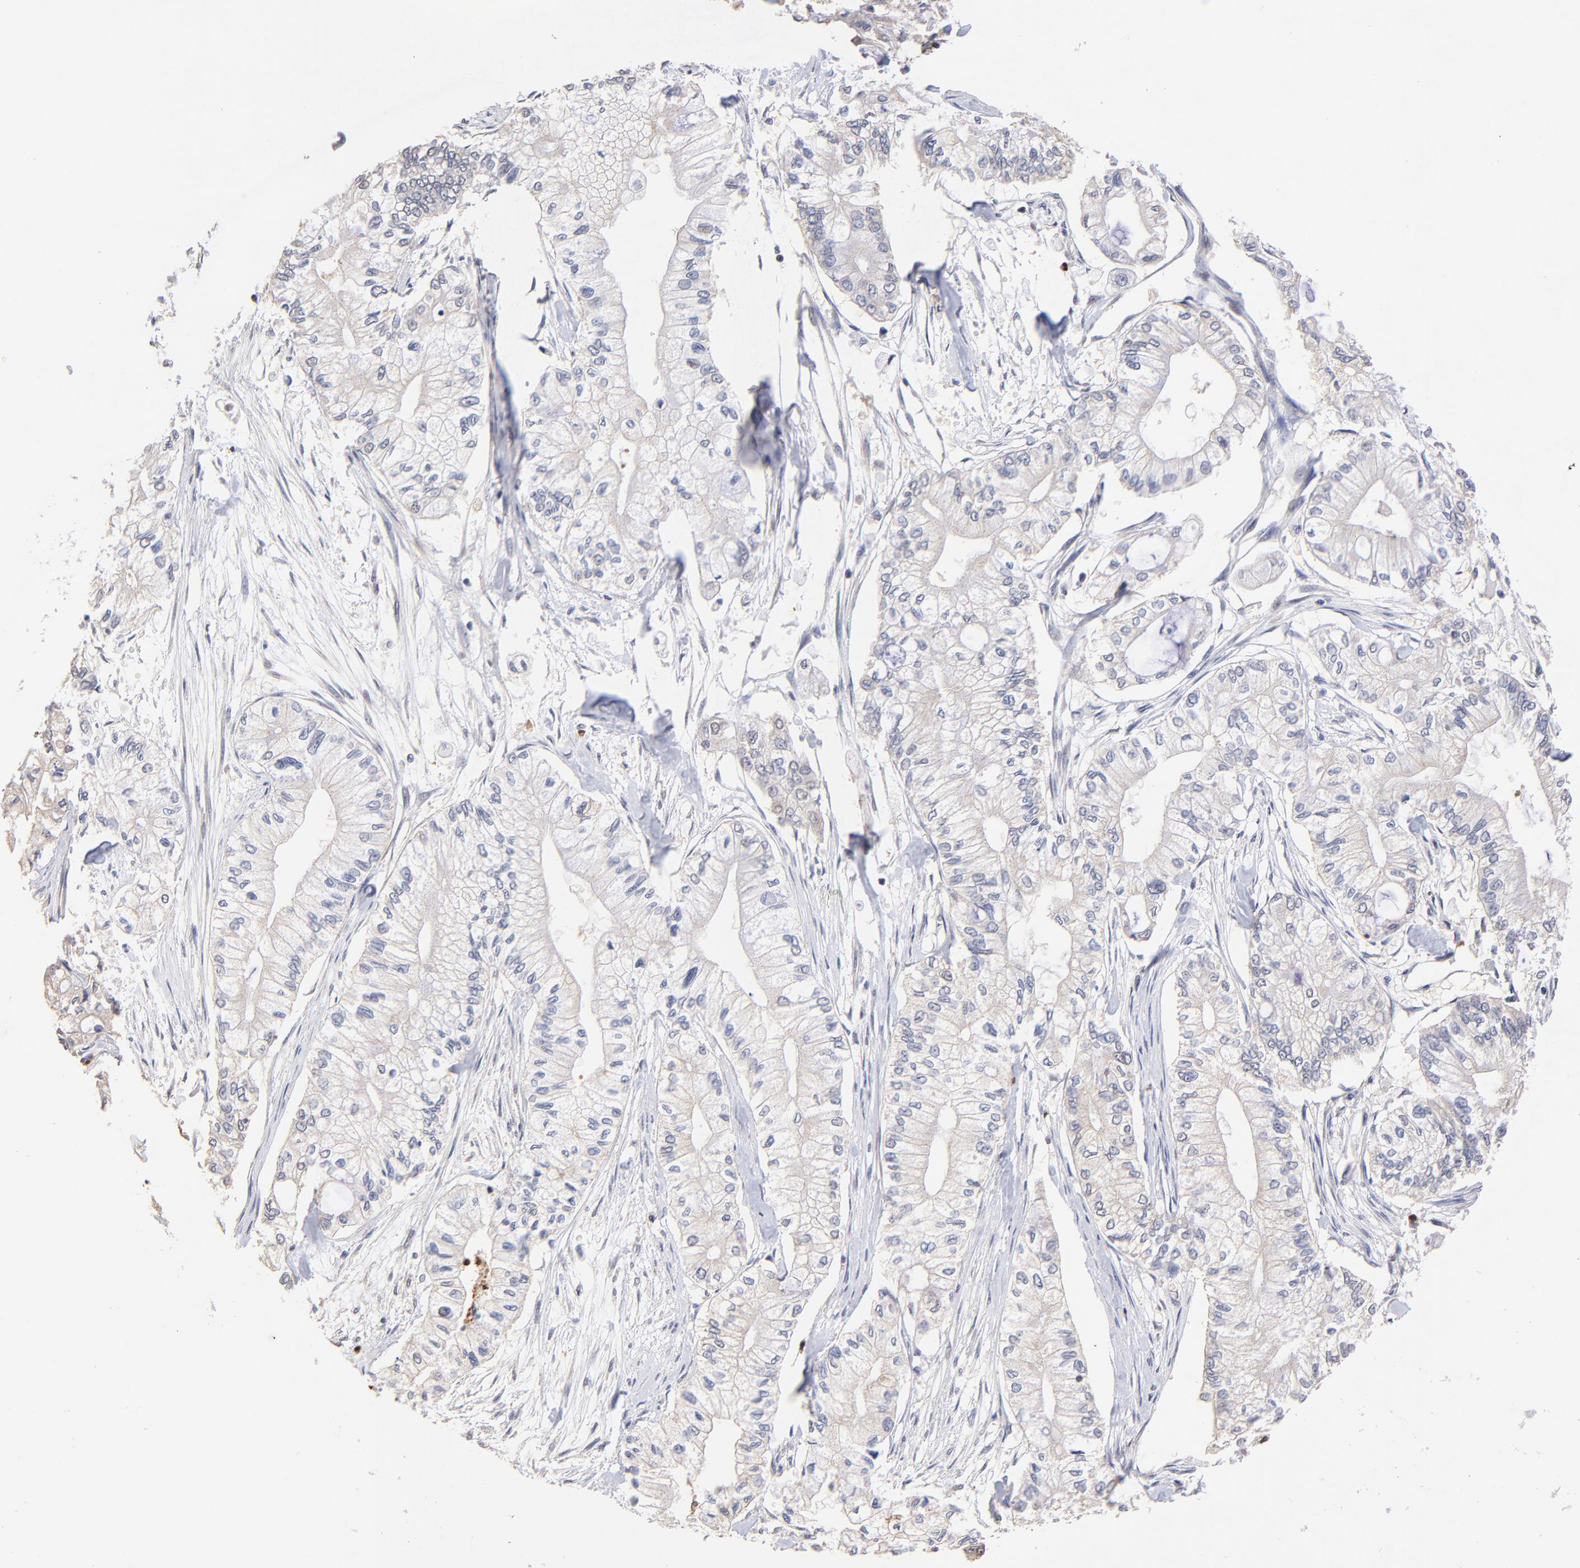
{"staining": {"intensity": "weak", "quantity": ">75%", "location": "cytoplasmic/membranous"}, "tissue": "pancreatic cancer", "cell_type": "Tumor cells", "image_type": "cancer", "snomed": [{"axis": "morphology", "description": "Adenocarcinoma, NOS"}, {"axis": "topography", "description": "Pancreas"}], "caption": "About >75% of tumor cells in human pancreatic cancer (adenocarcinoma) demonstrate weak cytoplasmic/membranous protein positivity as visualized by brown immunohistochemical staining.", "gene": "BBOF1", "patient": {"sex": "male", "age": 79}}